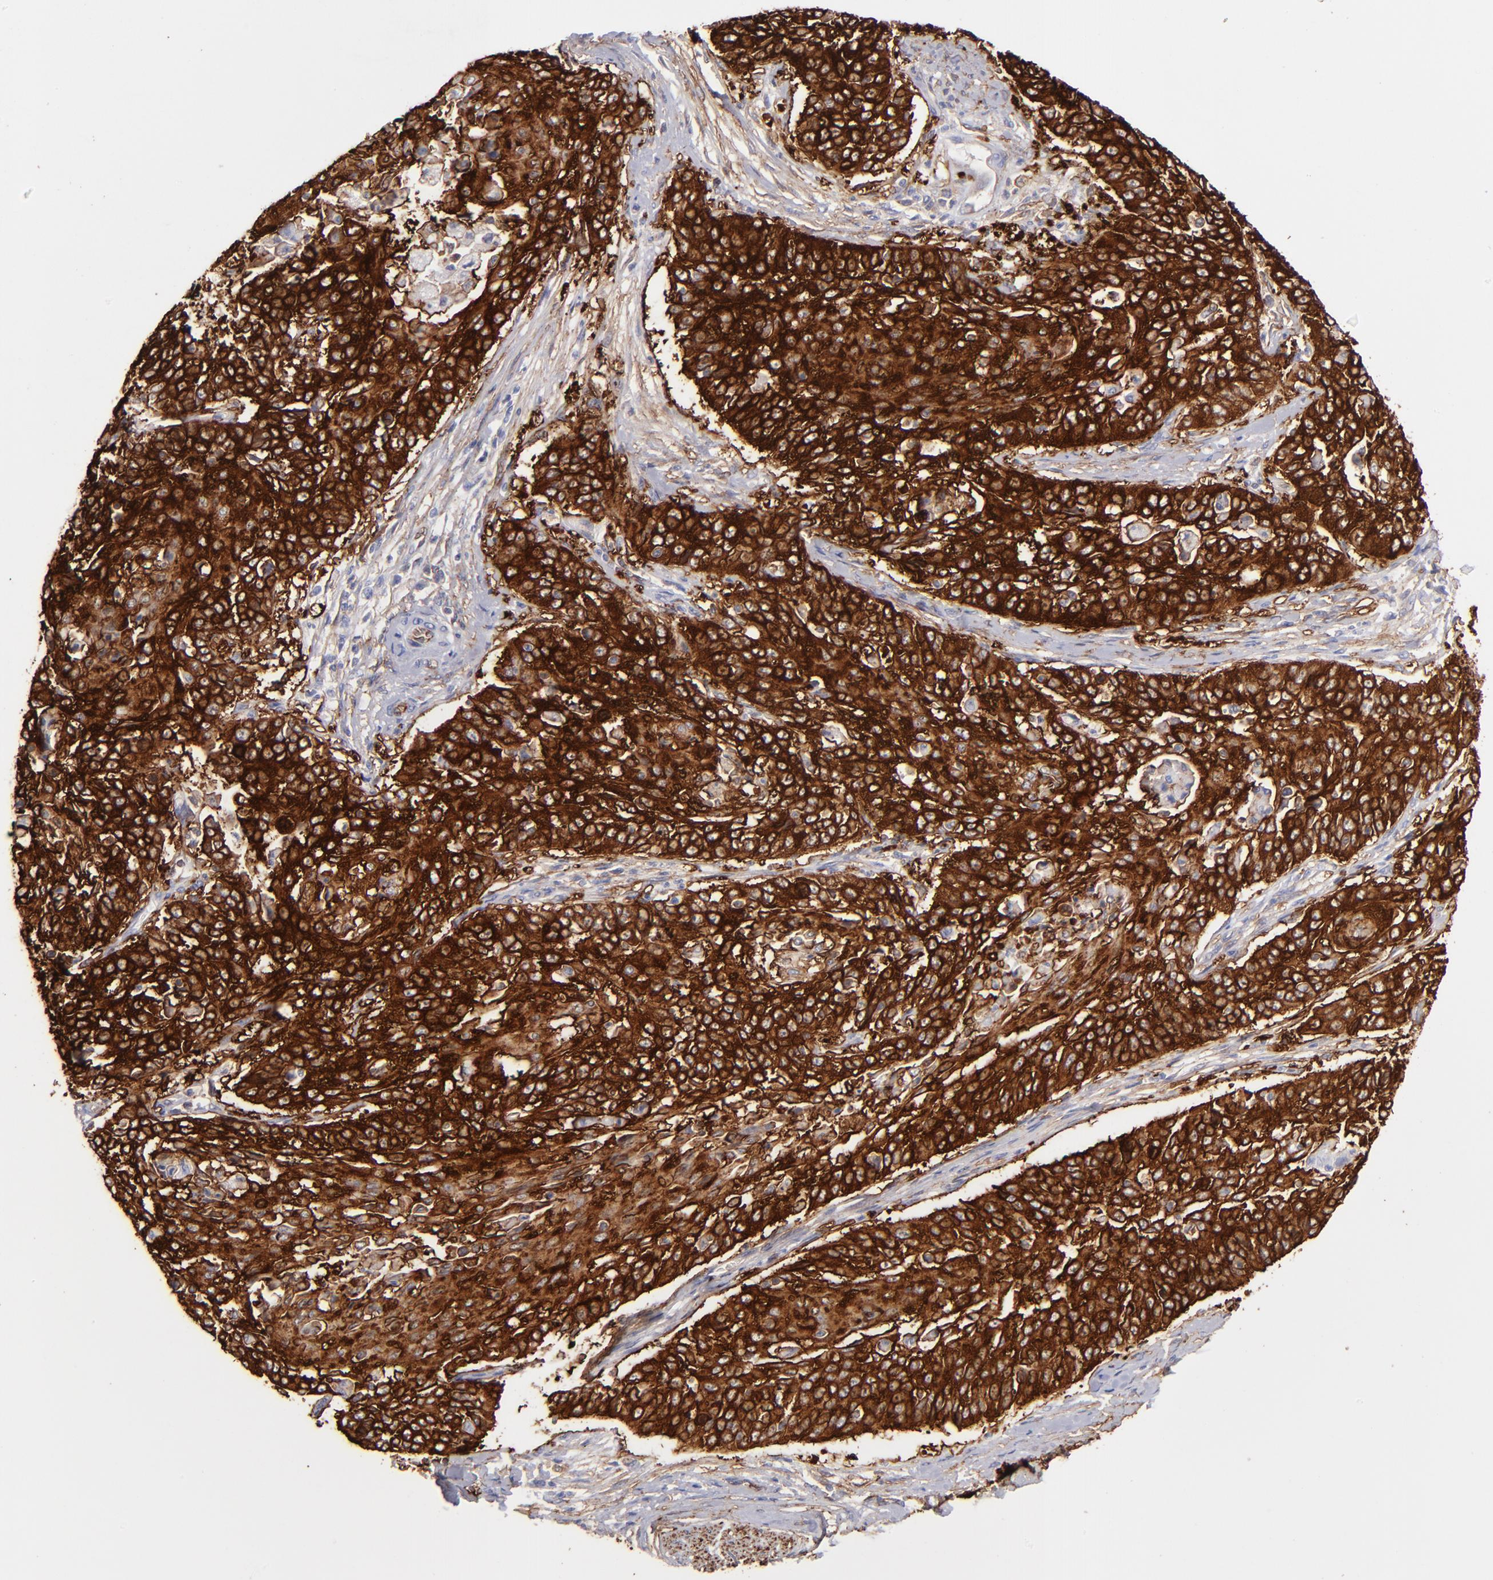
{"staining": {"intensity": "strong", "quantity": ">75%", "location": "cytoplasmic/membranous"}, "tissue": "cervical cancer", "cell_type": "Tumor cells", "image_type": "cancer", "snomed": [{"axis": "morphology", "description": "Squamous cell carcinoma, NOS"}, {"axis": "topography", "description": "Cervix"}], "caption": "Immunohistochemistry (IHC) micrograph of cervical cancer stained for a protein (brown), which demonstrates high levels of strong cytoplasmic/membranous positivity in approximately >75% of tumor cells.", "gene": "AHNAK2", "patient": {"sex": "female", "age": 64}}